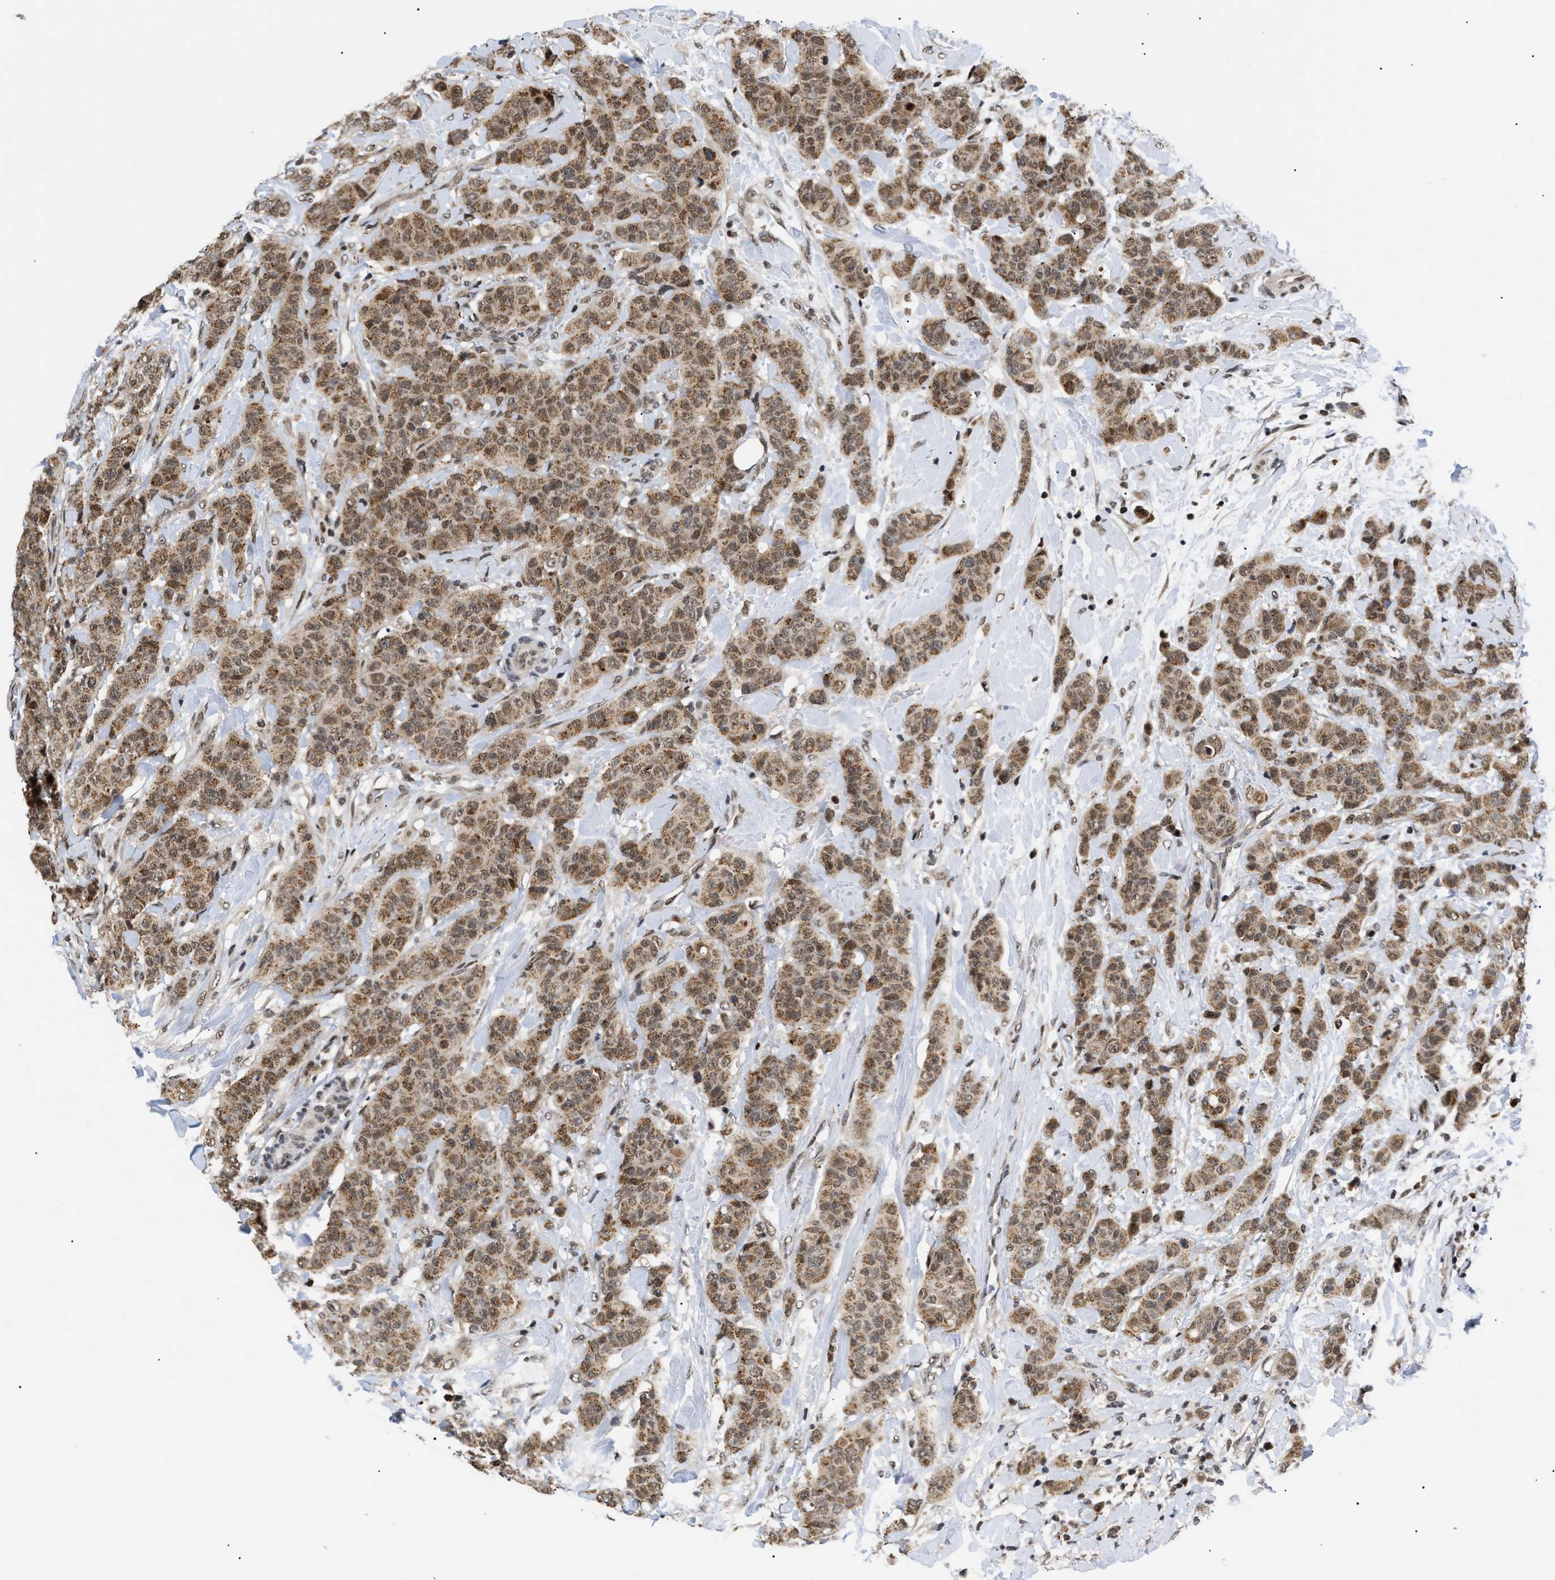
{"staining": {"intensity": "moderate", "quantity": ">75%", "location": "cytoplasmic/membranous"}, "tissue": "breast cancer", "cell_type": "Tumor cells", "image_type": "cancer", "snomed": [{"axis": "morphology", "description": "Normal tissue, NOS"}, {"axis": "morphology", "description": "Duct carcinoma"}, {"axis": "topography", "description": "Breast"}], "caption": "Human breast cancer stained with a protein marker shows moderate staining in tumor cells.", "gene": "ZBTB11", "patient": {"sex": "female", "age": 40}}